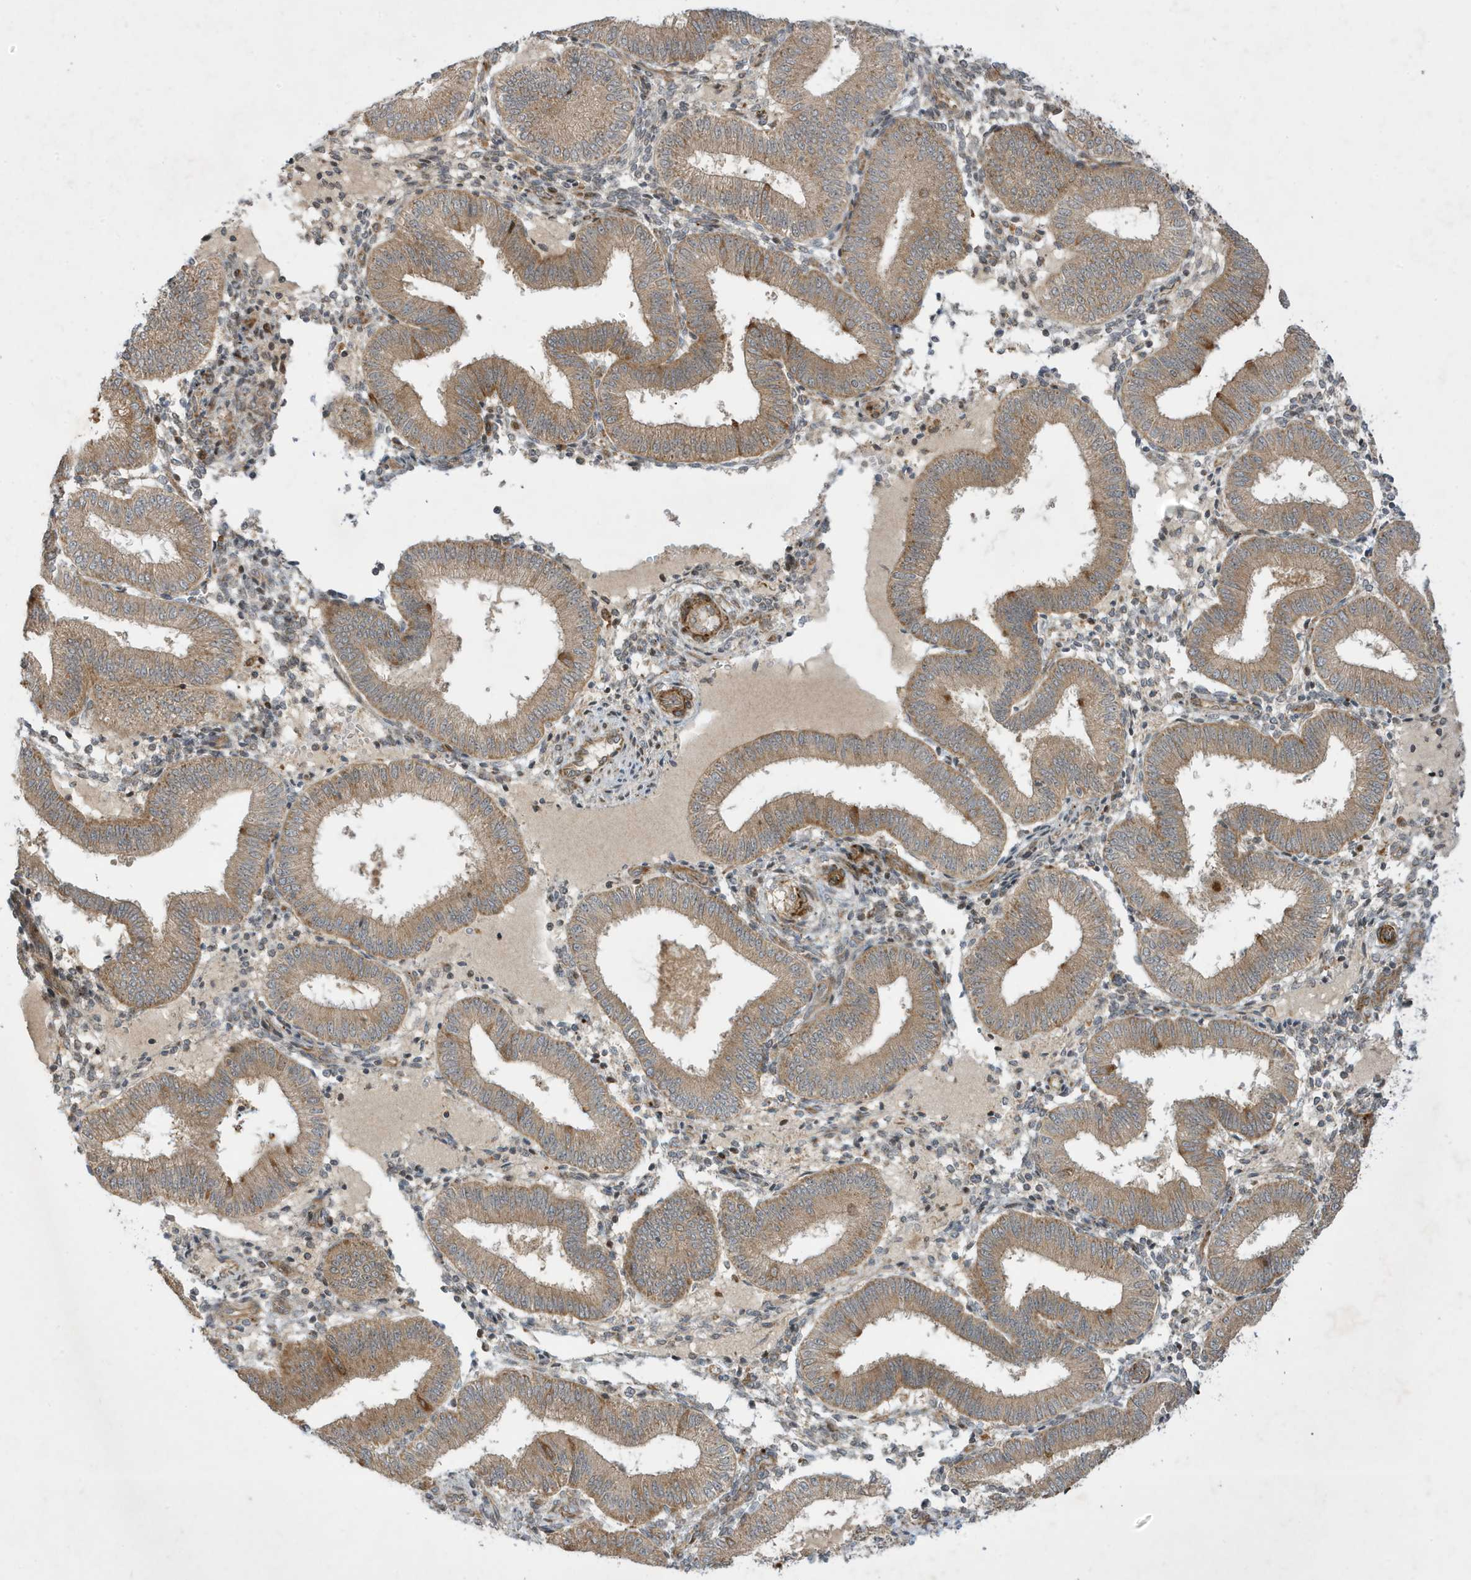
{"staining": {"intensity": "moderate", "quantity": "<25%", "location": "cytoplasmic/membranous"}, "tissue": "endometrium", "cell_type": "Cells in endometrial stroma", "image_type": "normal", "snomed": [{"axis": "morphology", "description": "Normal tissue, NOS"}, {"axis": "topography", "description": "Endometrium"}], "caption": "A micrograph of human endometrium stained for a protein demonstrates moderate cytoplasmic/membranous brown staining in cells in endometrial stroma. (Stains: DAB in brown, nuclei in blue, Microscopy: brightfield microscopy at high magnification).", "gene": "IFT57", "patient": {"sex": "female", "age": 39}}